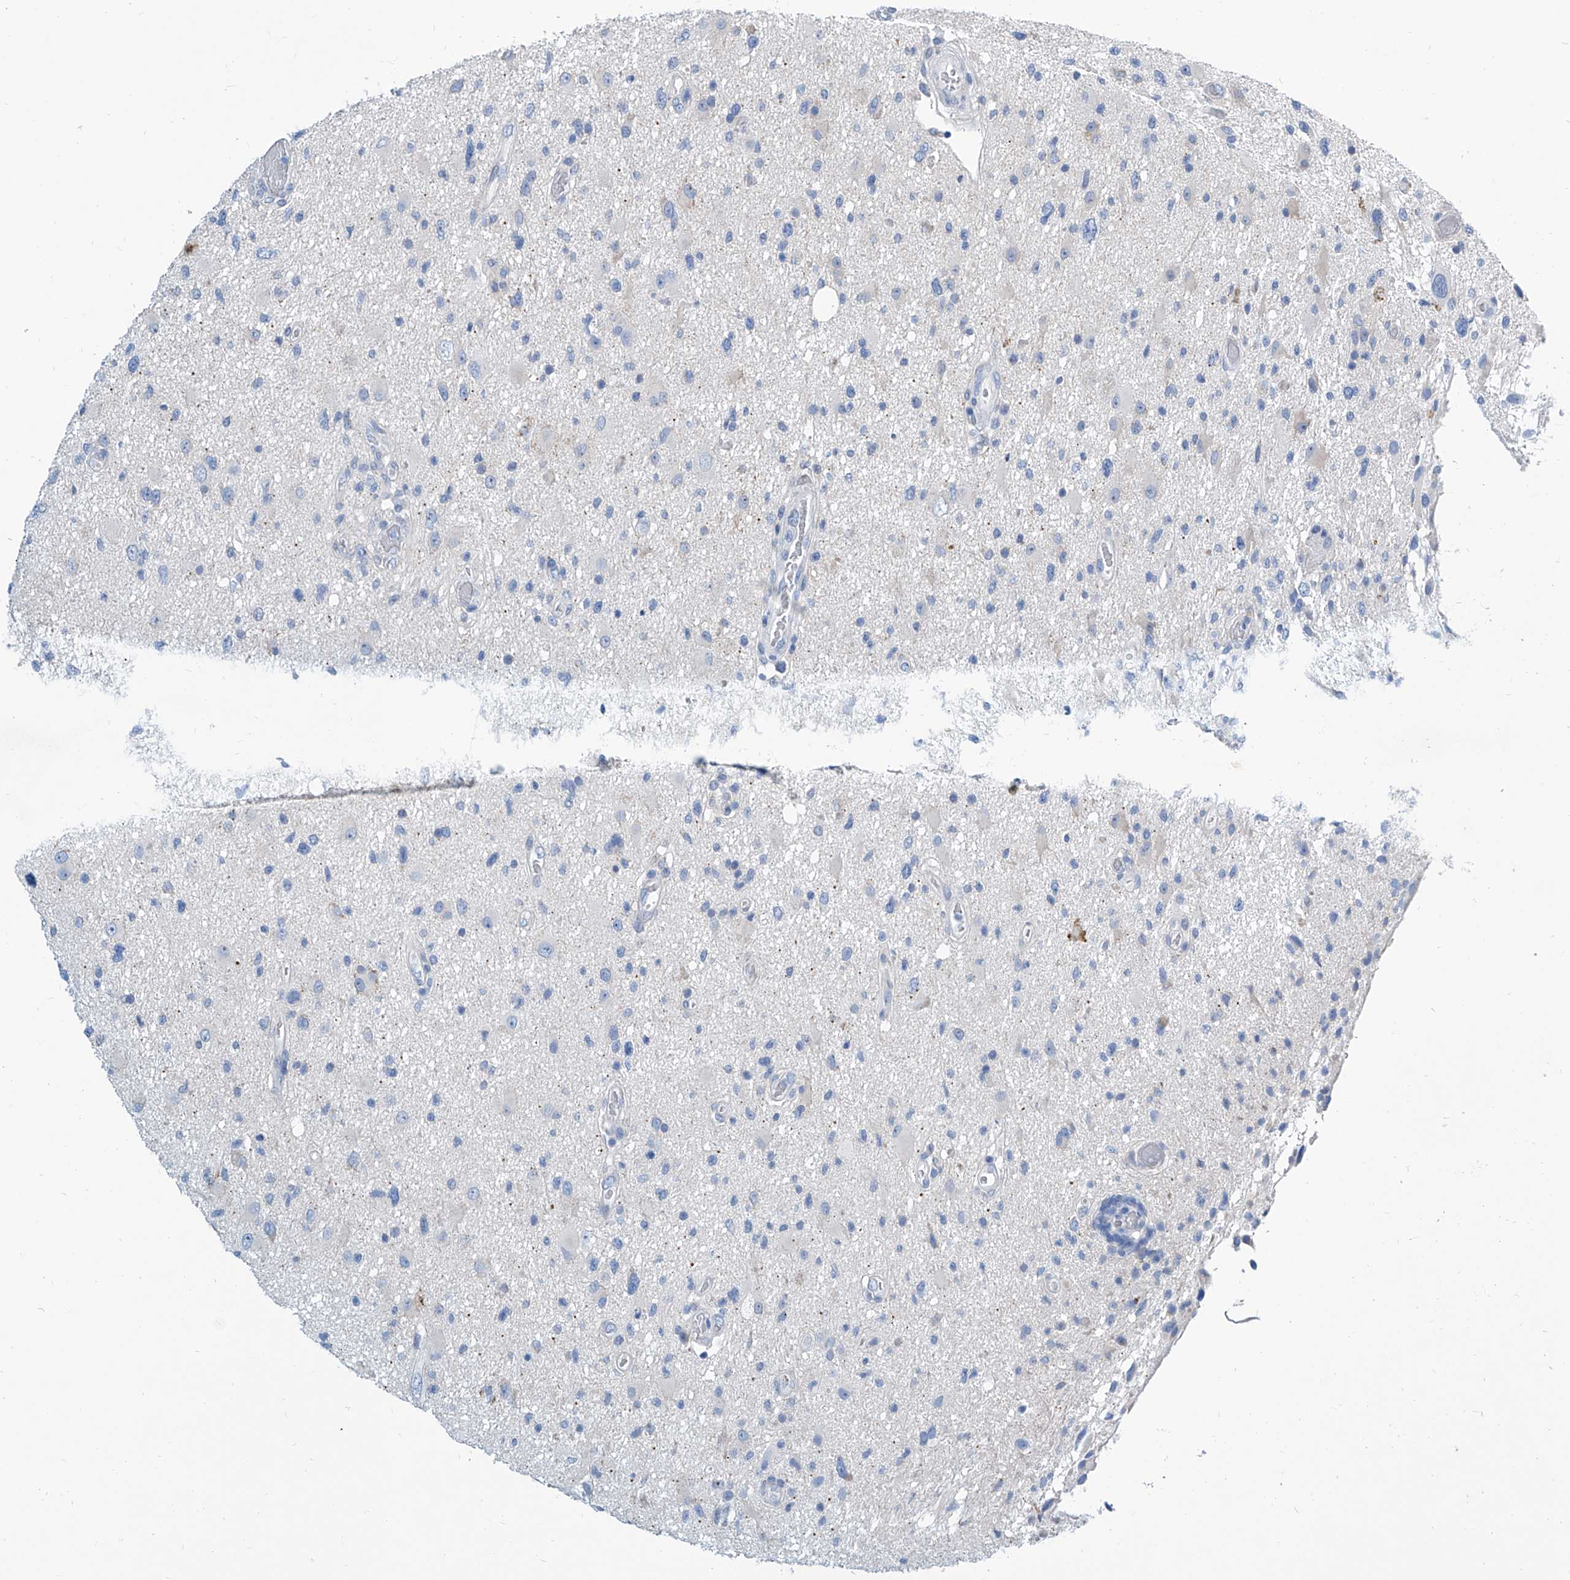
{"staining": {"intensity": "negative", "quantity": "none", "location": "none"}, "tissue": "glioma", "cell_type": "Tumor cells", "image_type": "cancer", "snomed": [{"axis": "morphology", "description": "Glioma, malignant, High grade"}, {"axis": "topography", "description": "Brain"}], "caption": "Immunohistochemical staining of human glioma reveals no significant staining in tumor cells.", "gene": "ZNF519", "patient": {"sex": "male", "age": 33}}